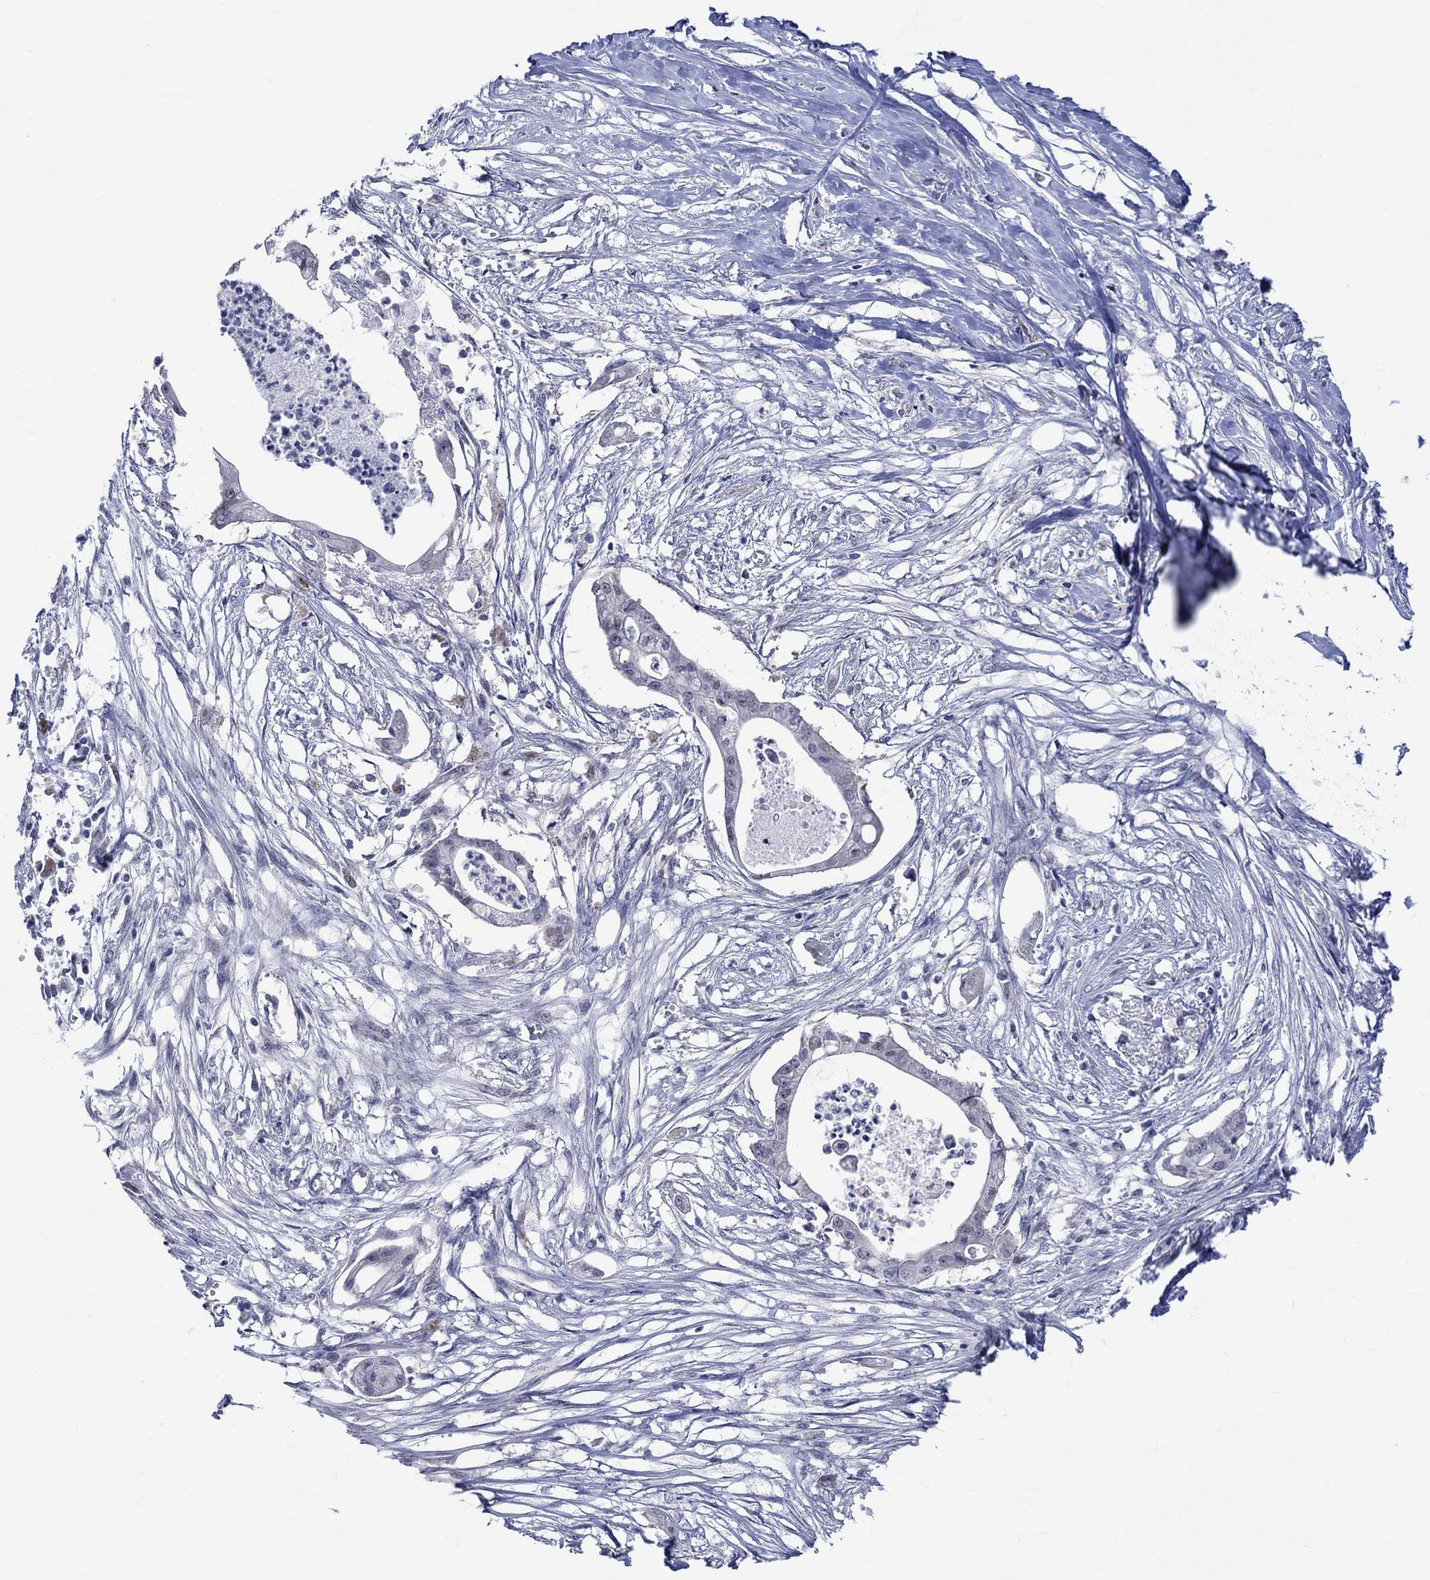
{"staining": {"intensity": "negative", "quantity": "none", "location": "none"}, "tissue": "pancreatic cancer", "cell_type": "Tumor cells", "image_type": "cancer", "snomed": [{"axis": "morphology", "description": "Normal tissue, NOS"}, {"axis": "morphology", "description": "Adenocarcinoma, NOS"}, {"axis": "topography", "description": "Pancreas"}], "caption": "The immunohistochemistry image has no significant expression in tumor cells of pancreatic adenocarcinoma tissue.", "gene": "E2F8", "patient": {"sex": "female", "age": 58}}